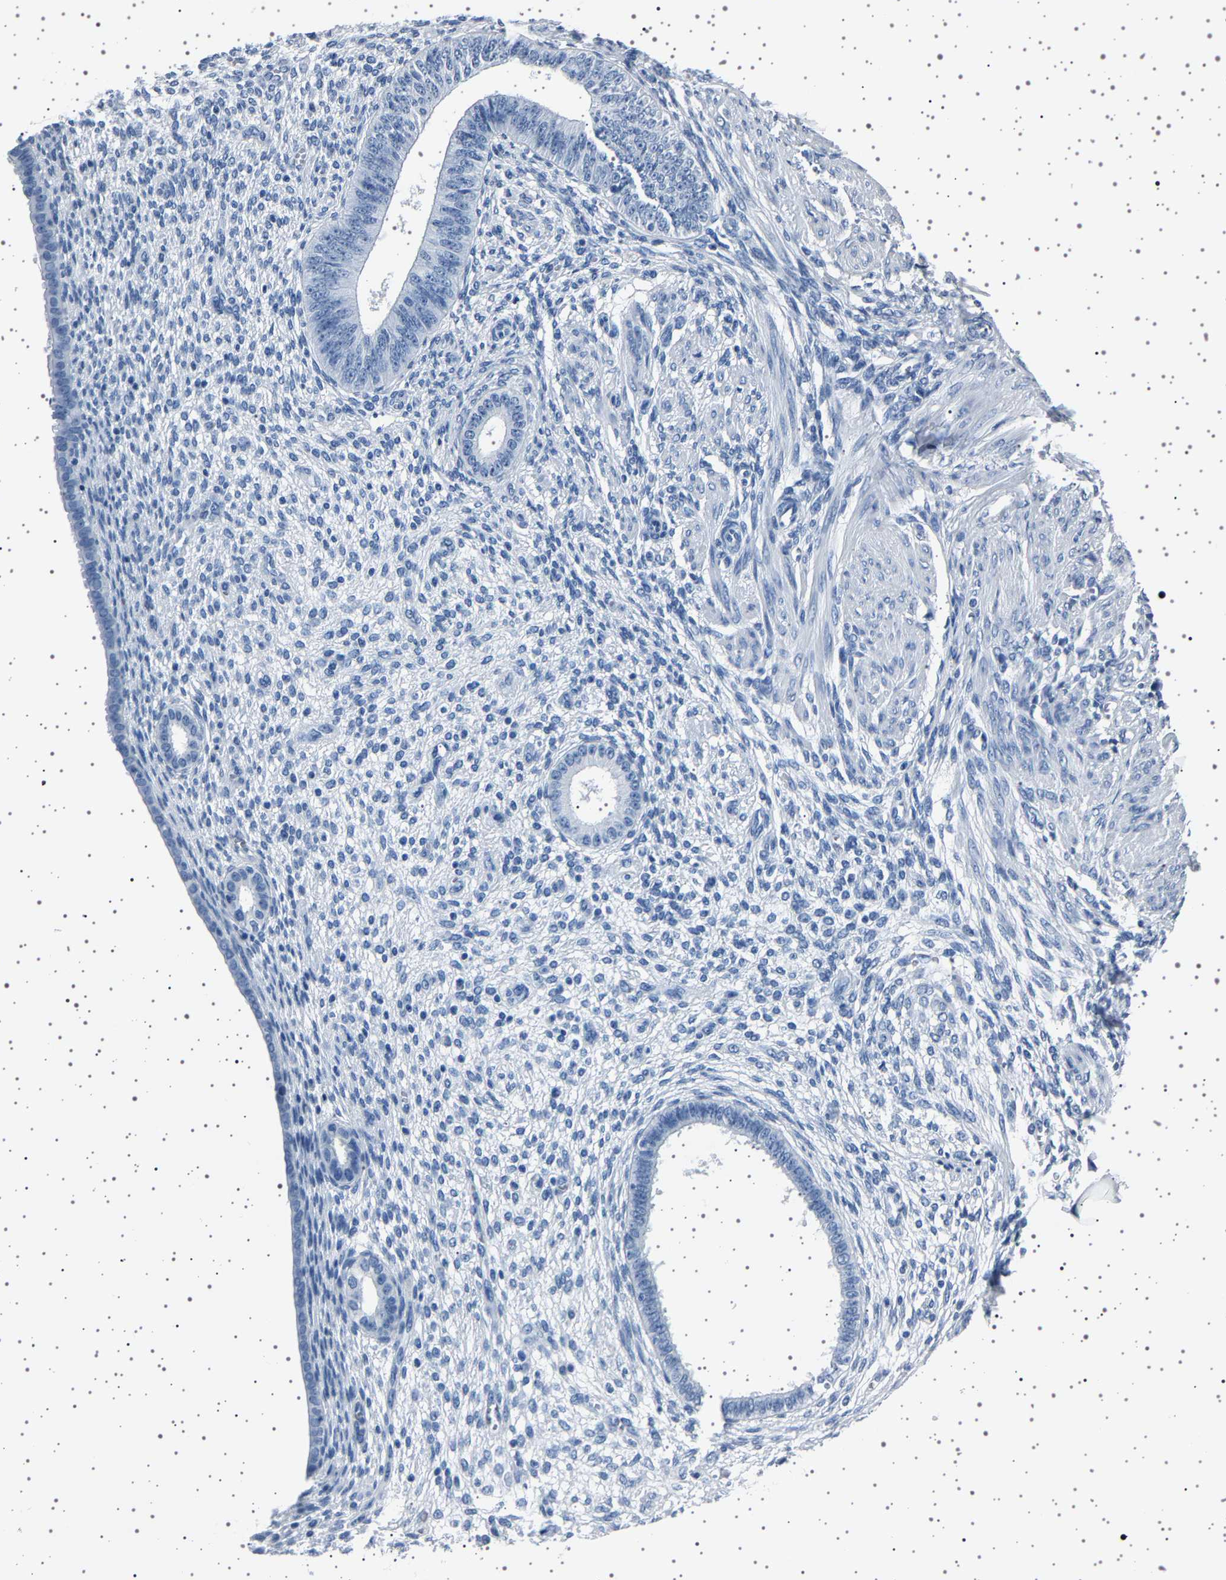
{"staining": {"intensity": "negative", "quantity": "none", "location": "none"}, "tissue": "endometrium", "cell_type": "Cells in endometrial stroma", "image_type": "normal", "snomed": [{"axis": "morphology", "description": "Normal tissue, NOS"}, {"axis": "topography", "description": "Endometrium"}], "caption": "Human endometrium stained for a protein using immunohistochemistry shows no positivity in cells in endometrial stroma.", "gene": "TFF3", "patient": {"sex": "female", "age": 72}}